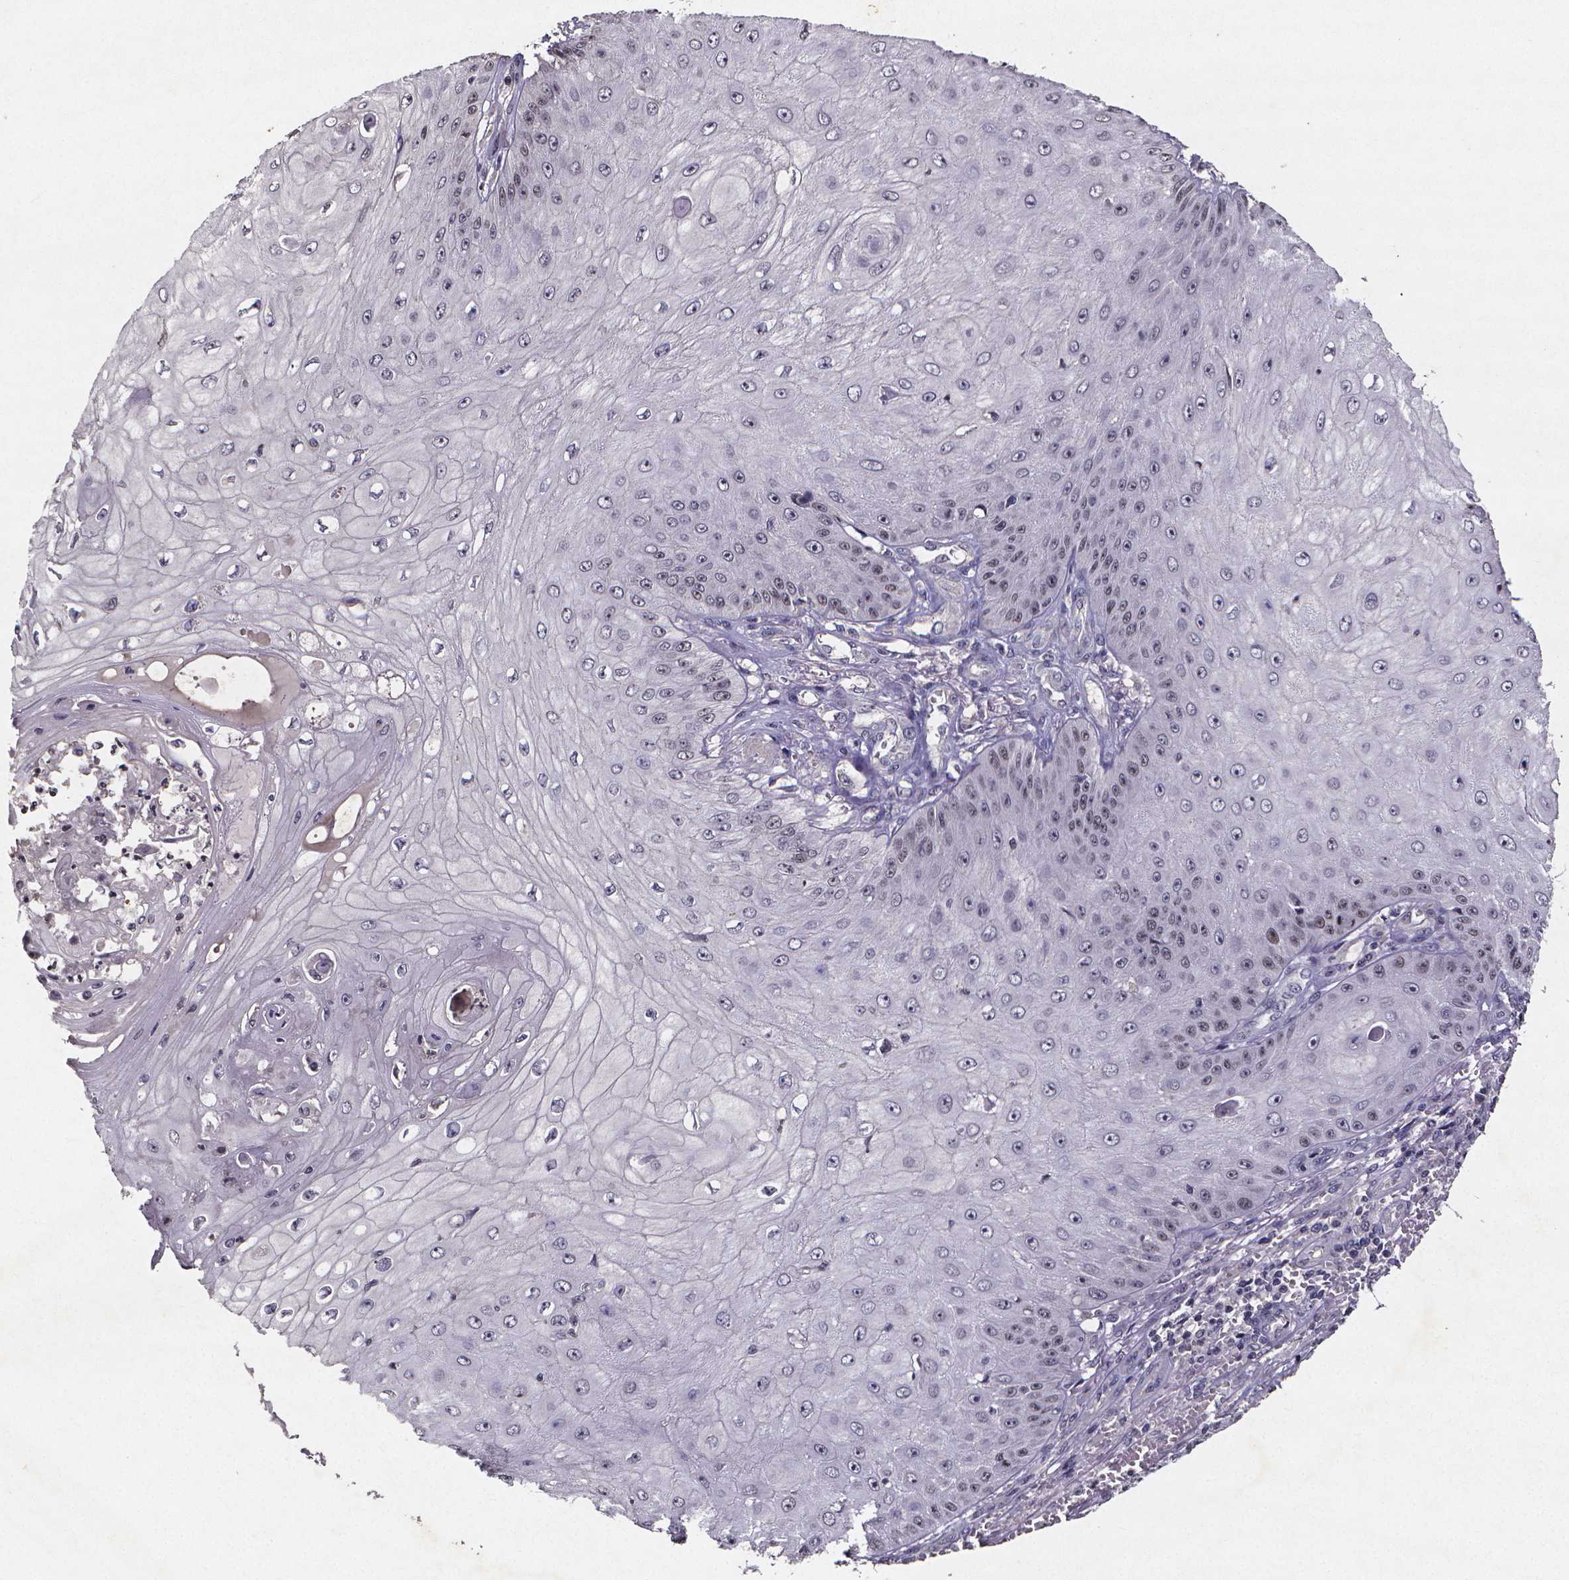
{"staining": {"intensity": "negative", "quantity": "none", "location": "none"}, "tissue": "skin cancer", "cell_type": "Tumor cells", "image_type": "cancer", "snomed": [{"axis": "morphology", "description": "Squamous cell carcinoma, NOS"}, {"axis": "topography", "description": "Skin"}], "caption": "Immunohistochemistry (IHC) of skin squamous cell carcinoma demonstrates no expression in tumor cells.", "gene": "TP73", "patient": {"sex": "male", "age": 70}}